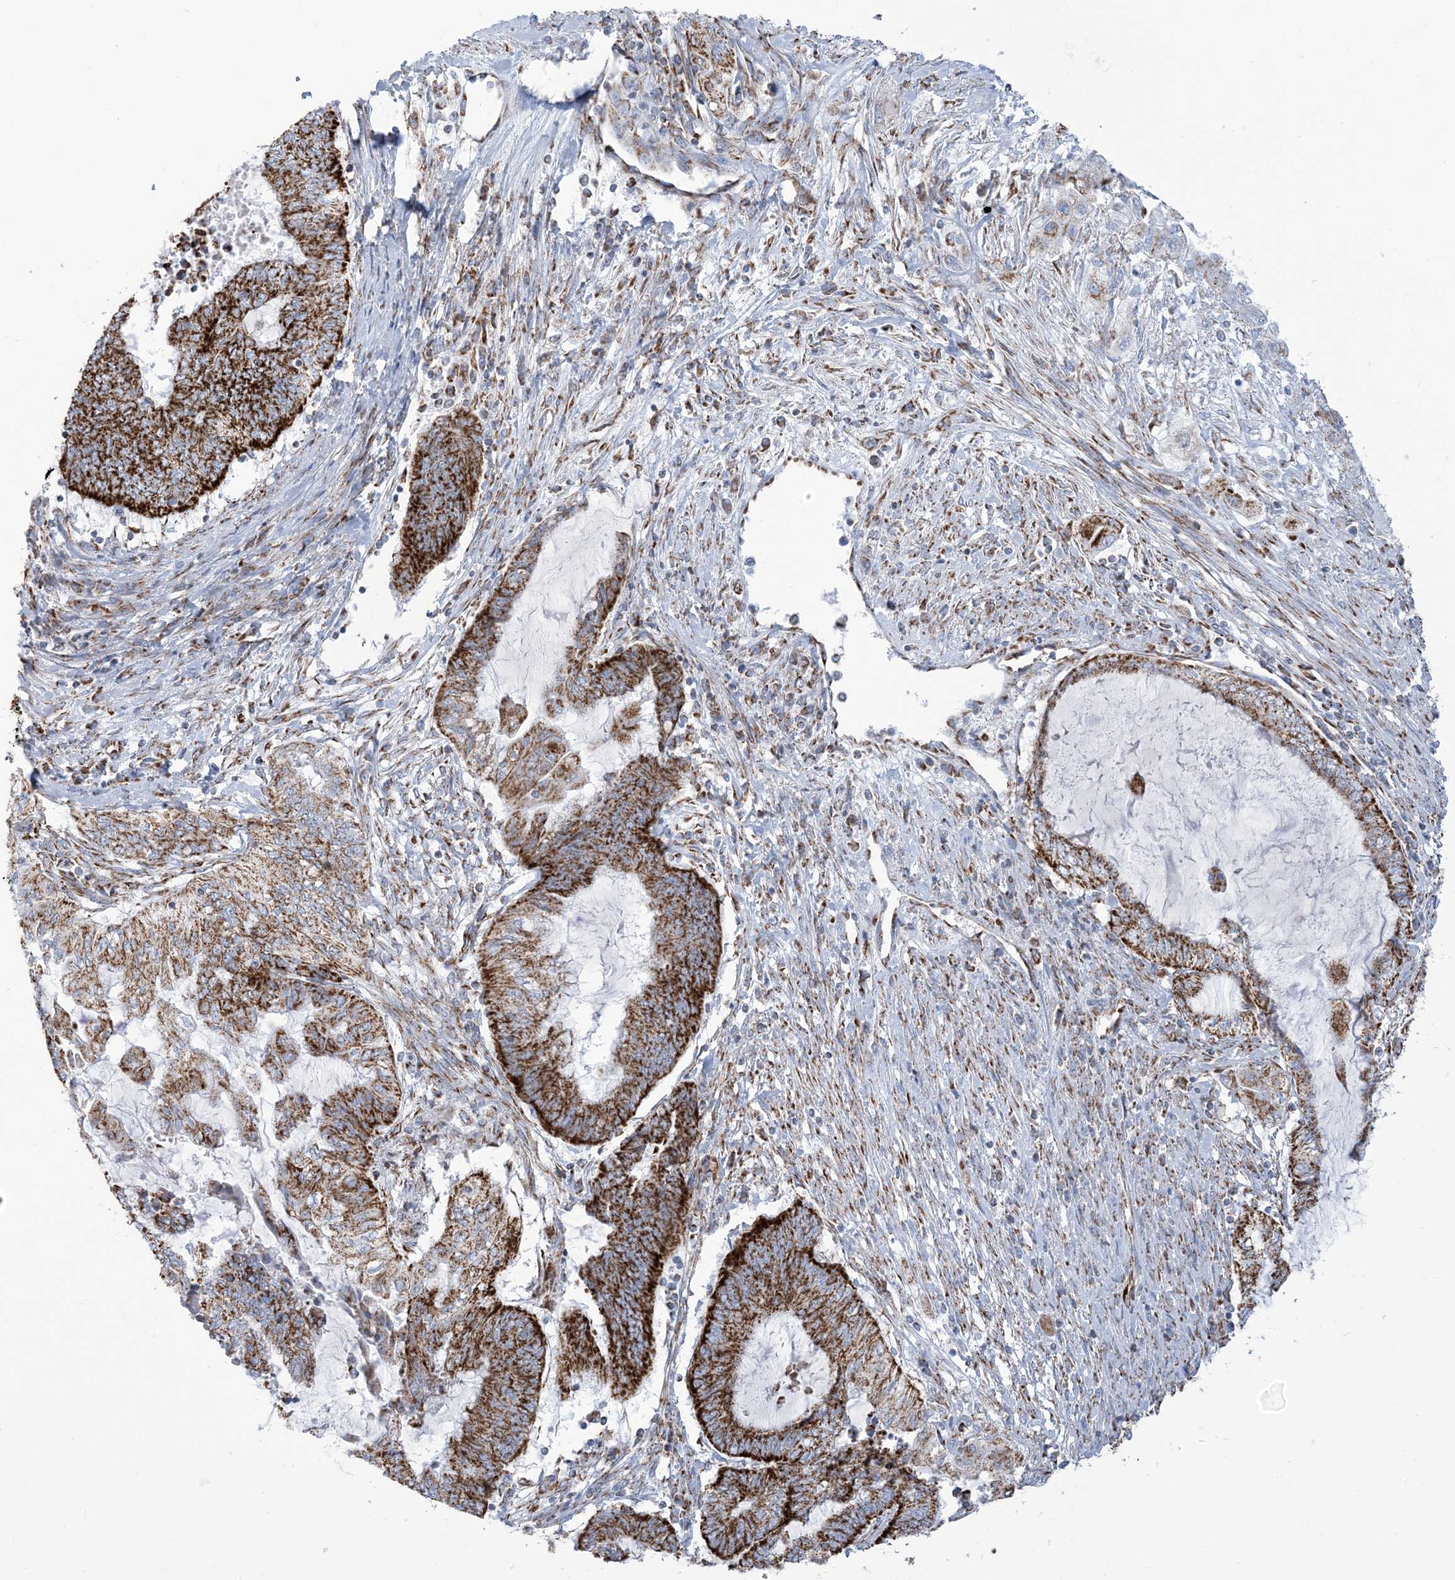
{"staining": {"intensity": "strong", "quantity": ">75%", "location": "cytoplasmic/membranous"}, "tissue": "endometrial cancer", "cell_type": "Tumor cells", "image_type": "cancer", "snomed": [{"axis": "morphology", "description": "Adenocarcinoma, NOS"}, {"axis": "topography", "description": "Uterus"}, {"axis": "topography", "description": "Endometrium"}], "caption": "Endometrial cancer tissue reveals strong cytoplasmic/membranous positivity in about >75% of tumor cells (IHC, brightfield microscopy, high magnification).", "gene": "SAMM50", "patient": {"sex": "female", "age": 70}}